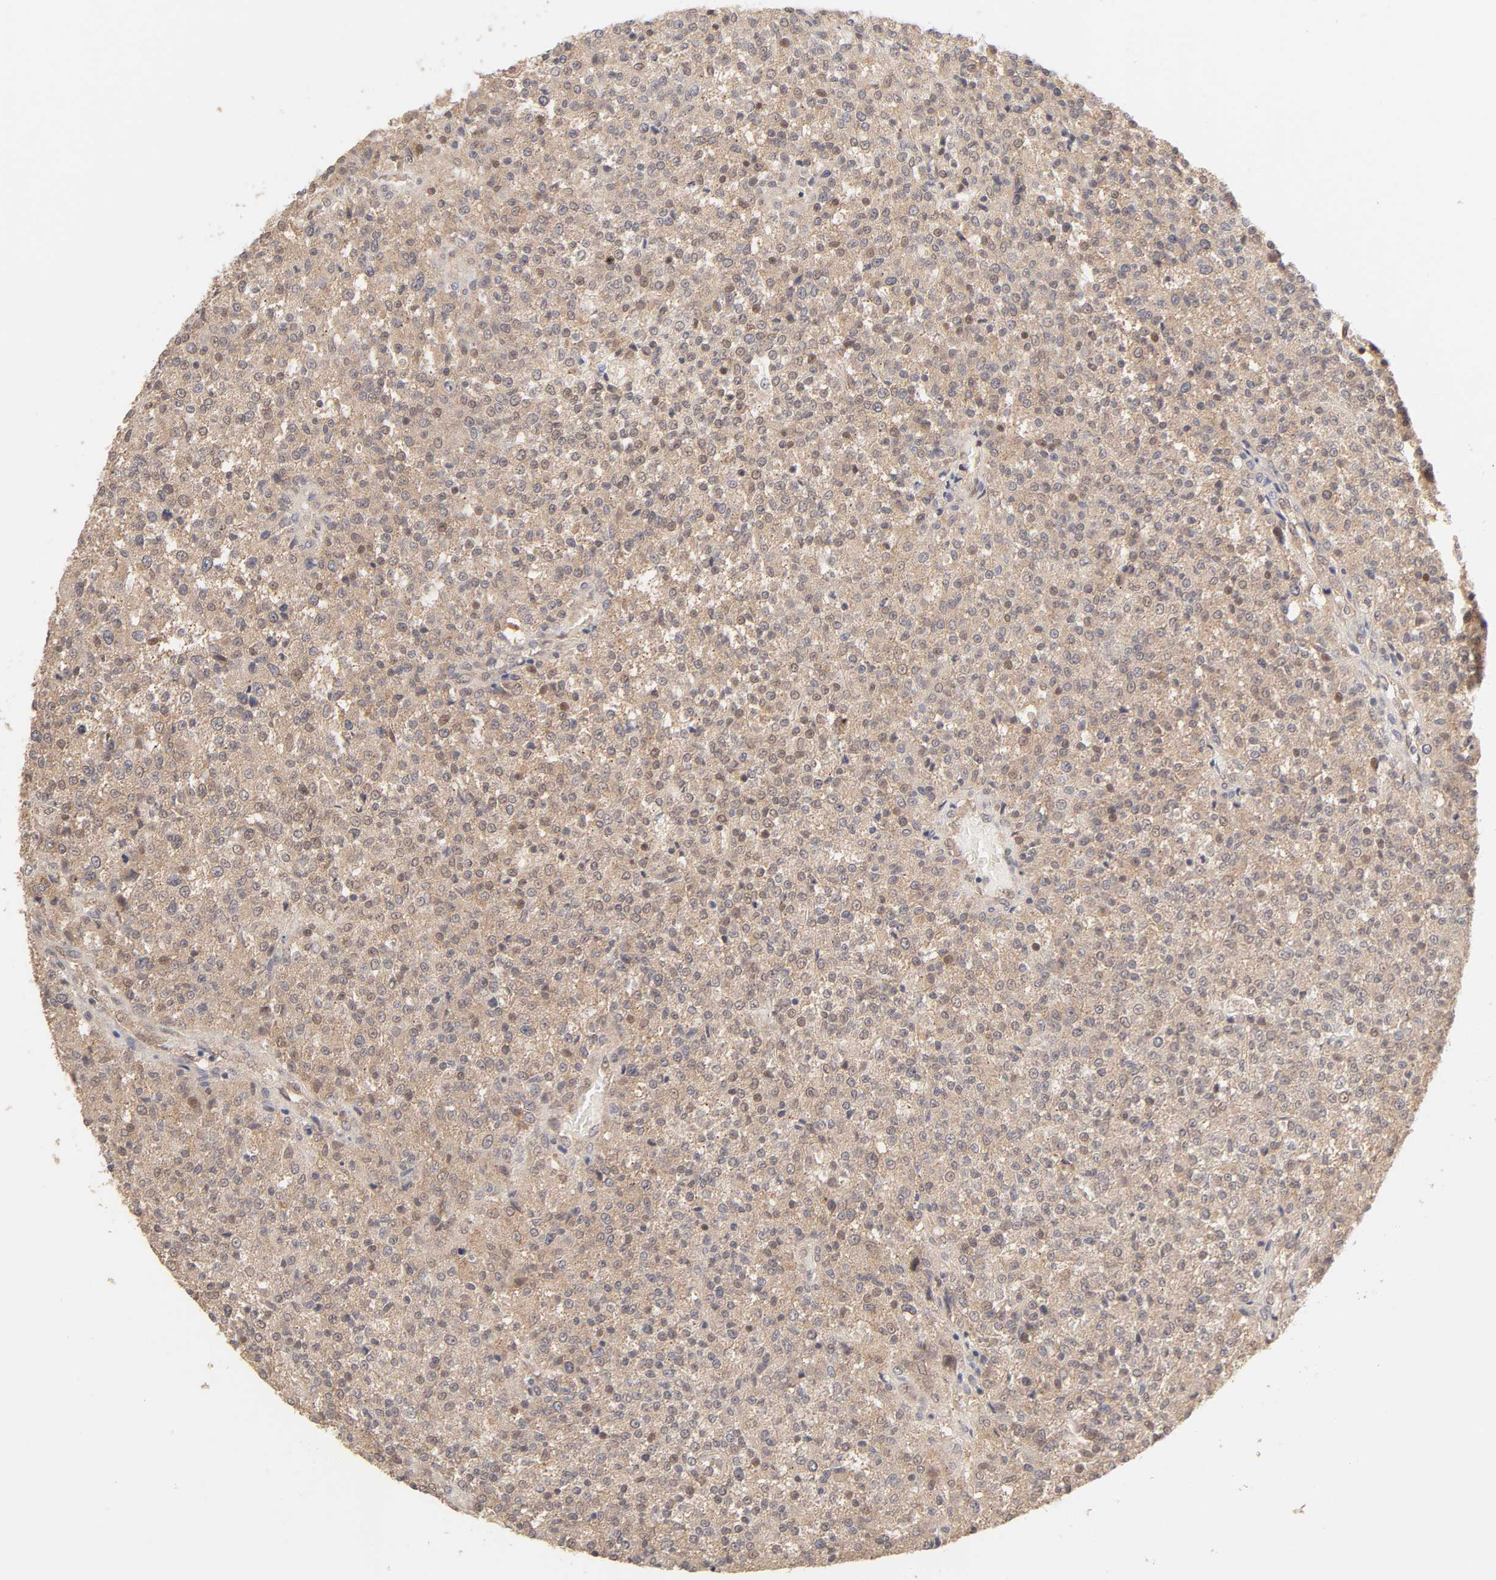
{"staining": {"intensity": "moderate", "quantity": ">75%", "location": "cytoplasmic/membranous"}, "tissue": "testis cancer", "cell_type": "Tumor cells", "image_type": "cancer", "snomed": [{"axis": "morphology", "description": "Seminoma, NOS"}, {"axis": "topography", "description": "Testis"}], "caption": "Immunohistochemical staining of testis cancer (seminoma) exhibits moderate cytoplasmic/membranous protein positivity in about >75% of tumor cells. The staining was performed using DAB, with brown indicating positive protein expression. Nuclei are stained blue with hematoxylin.", "gene": "MAPK1", "patient": {"sex": "male", "age": 59}}